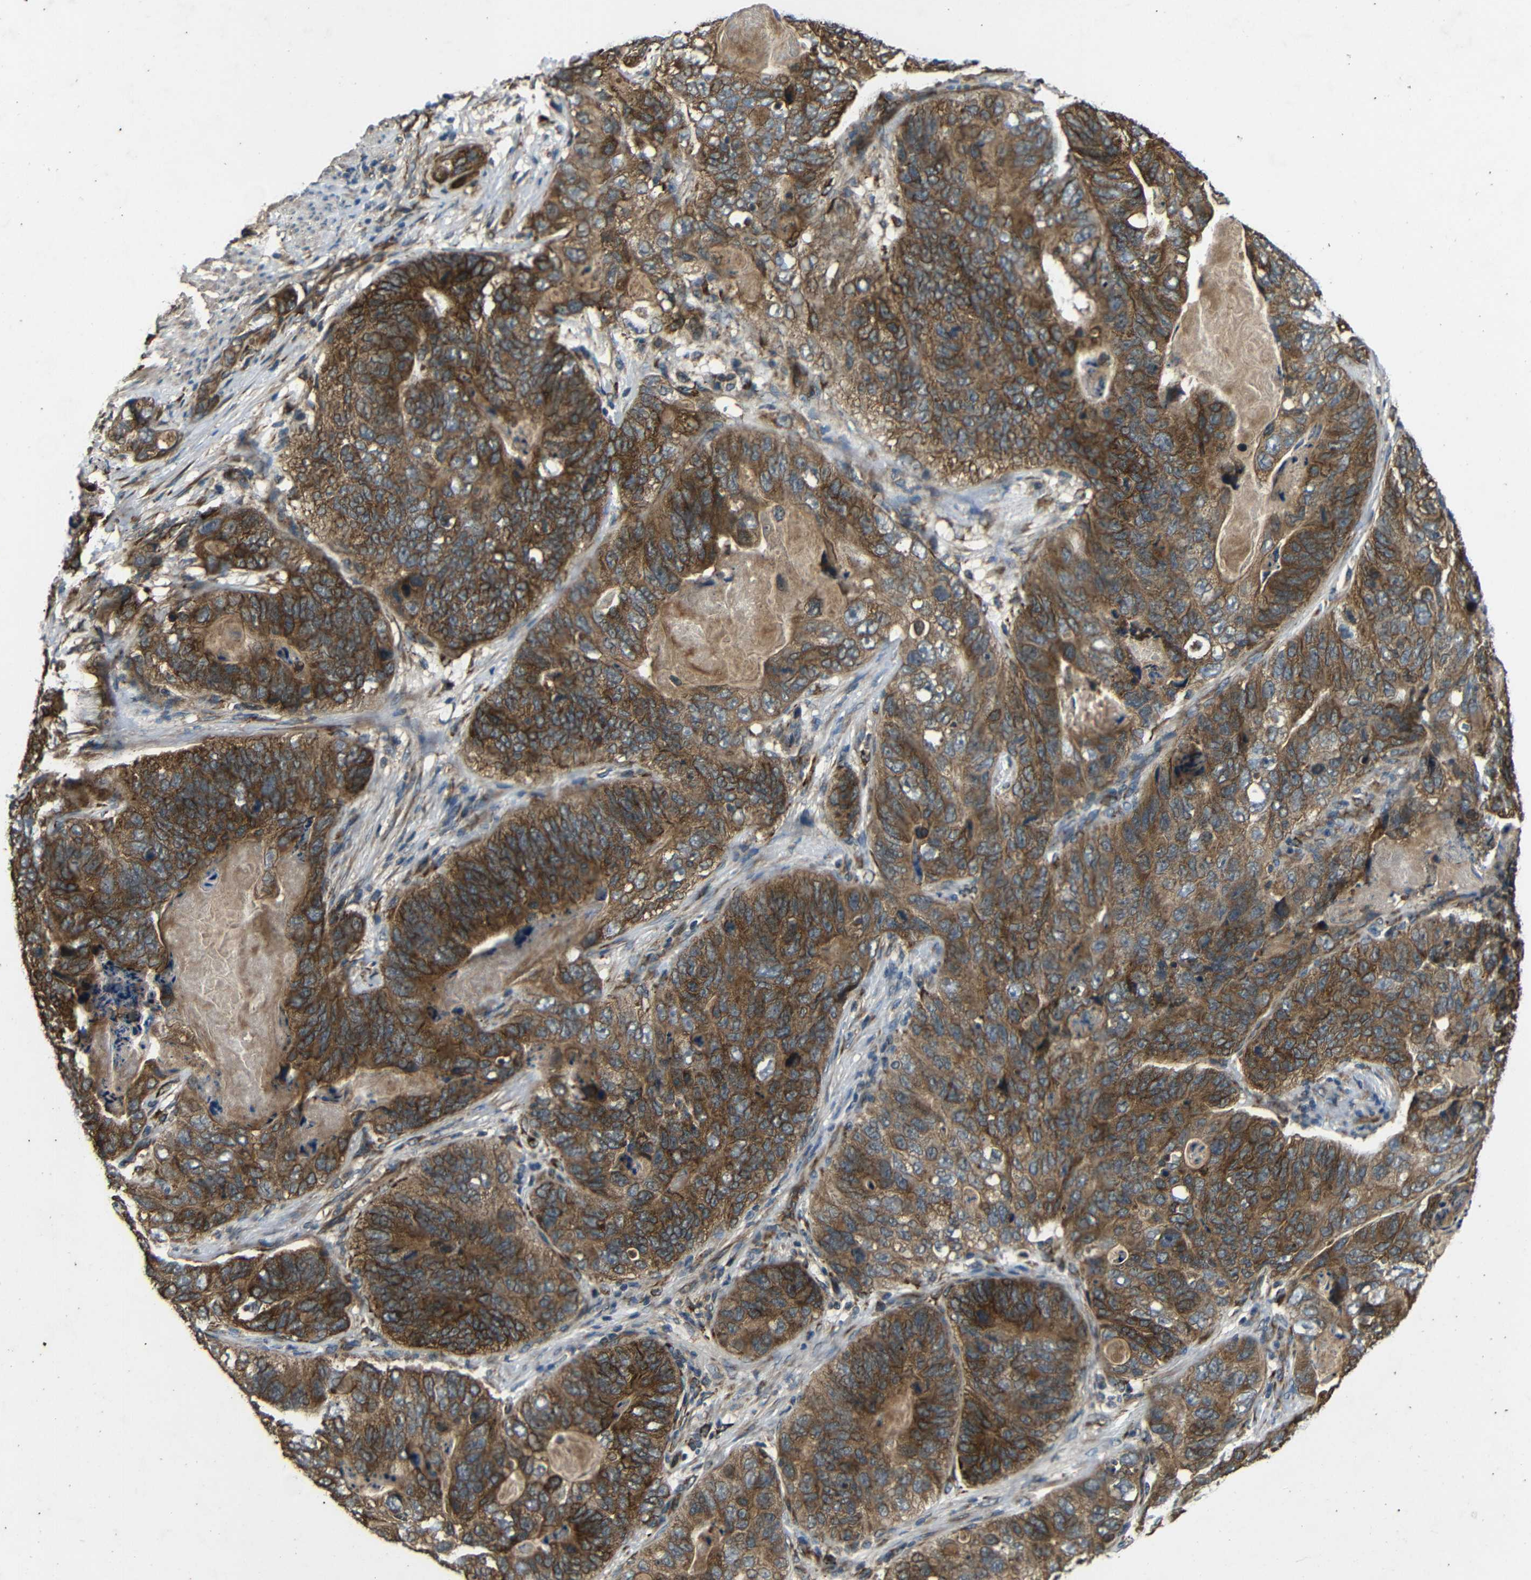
{"staining": {"intensity": "strong", "quantity": ">75%", "location": "cytoplasmic/membranous"}, "tissue": "stomach cancer", "cell_type": "Tumor cells", "image_type": "cancer", "snomed": [{"axis": "morphology", "description": "Adenocarcinoma, NOS"}, {"axis": "topography", "description": "Stomach"}], "caption": "Tumor cells reveal high levels of strong cytoplasmic/membranous staining in approximately >75% of cells in human stomach cancer (adenocarcinoma). Using DAB (3,3'-diaminobenzidine) (brown) and hematoxylin (blue) stains, captured at high magnification using brightfield microscopy.", "gene": "TRPC1", "patient": {"sex": "female", "age": 89}}